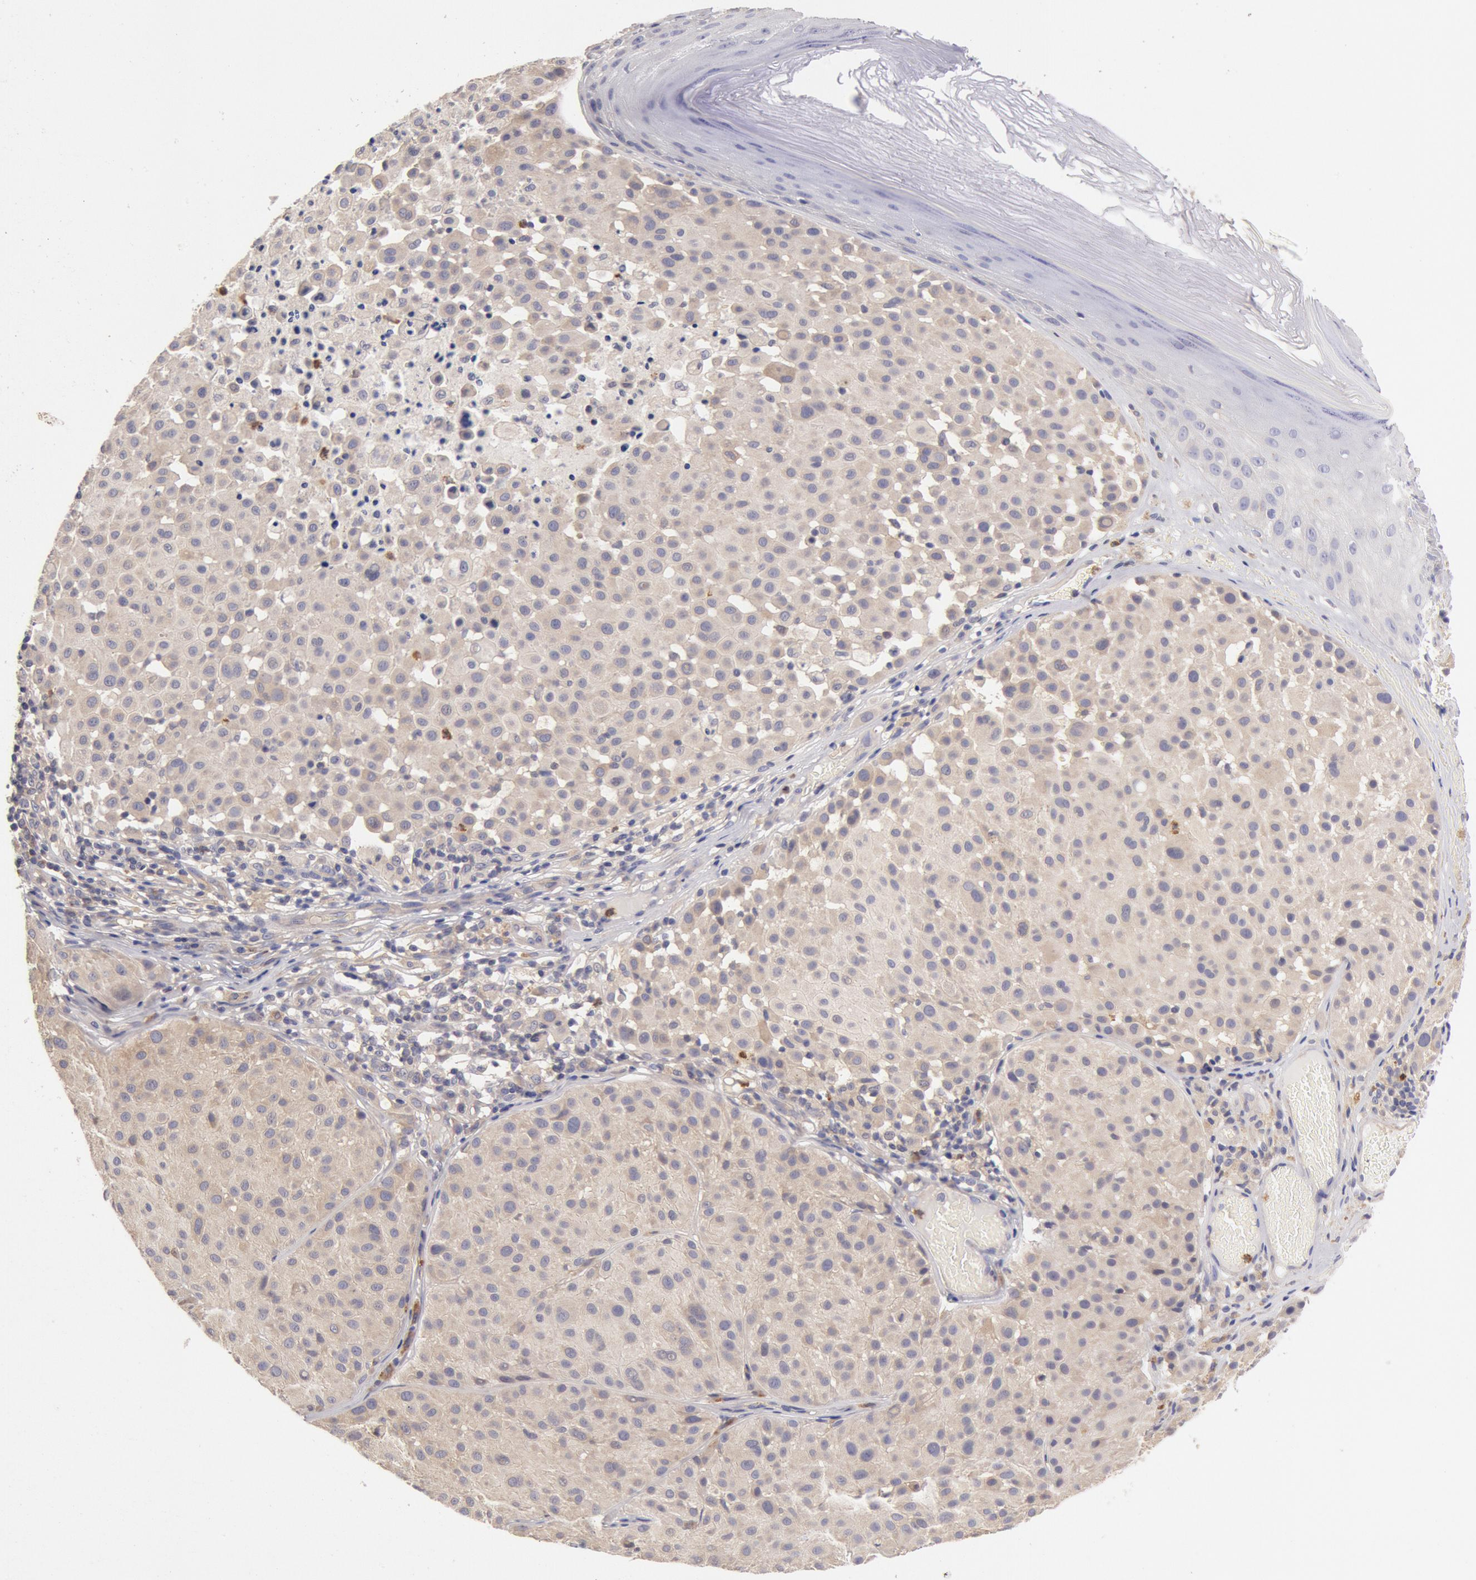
{"staining": {"intensity": "weak", "quantity": "25%-75%", "location": "cytoplasmic/membranous"}, "tissue": "melanoma", "cell_type": "Tumor cells", "image_type": "cancer", "snomed": [{"axis": "morphology", "description": "Malignant melanoma, NOS"}, {"axis": "topography", "description": "Skin"}], "caption": "A brown stain labels weak cytoplasmic/membranous staining of a protein in malignant melanoma tumor cells.", "gene": "TMED8", "patient": {"sex": "male", "age": 36}}